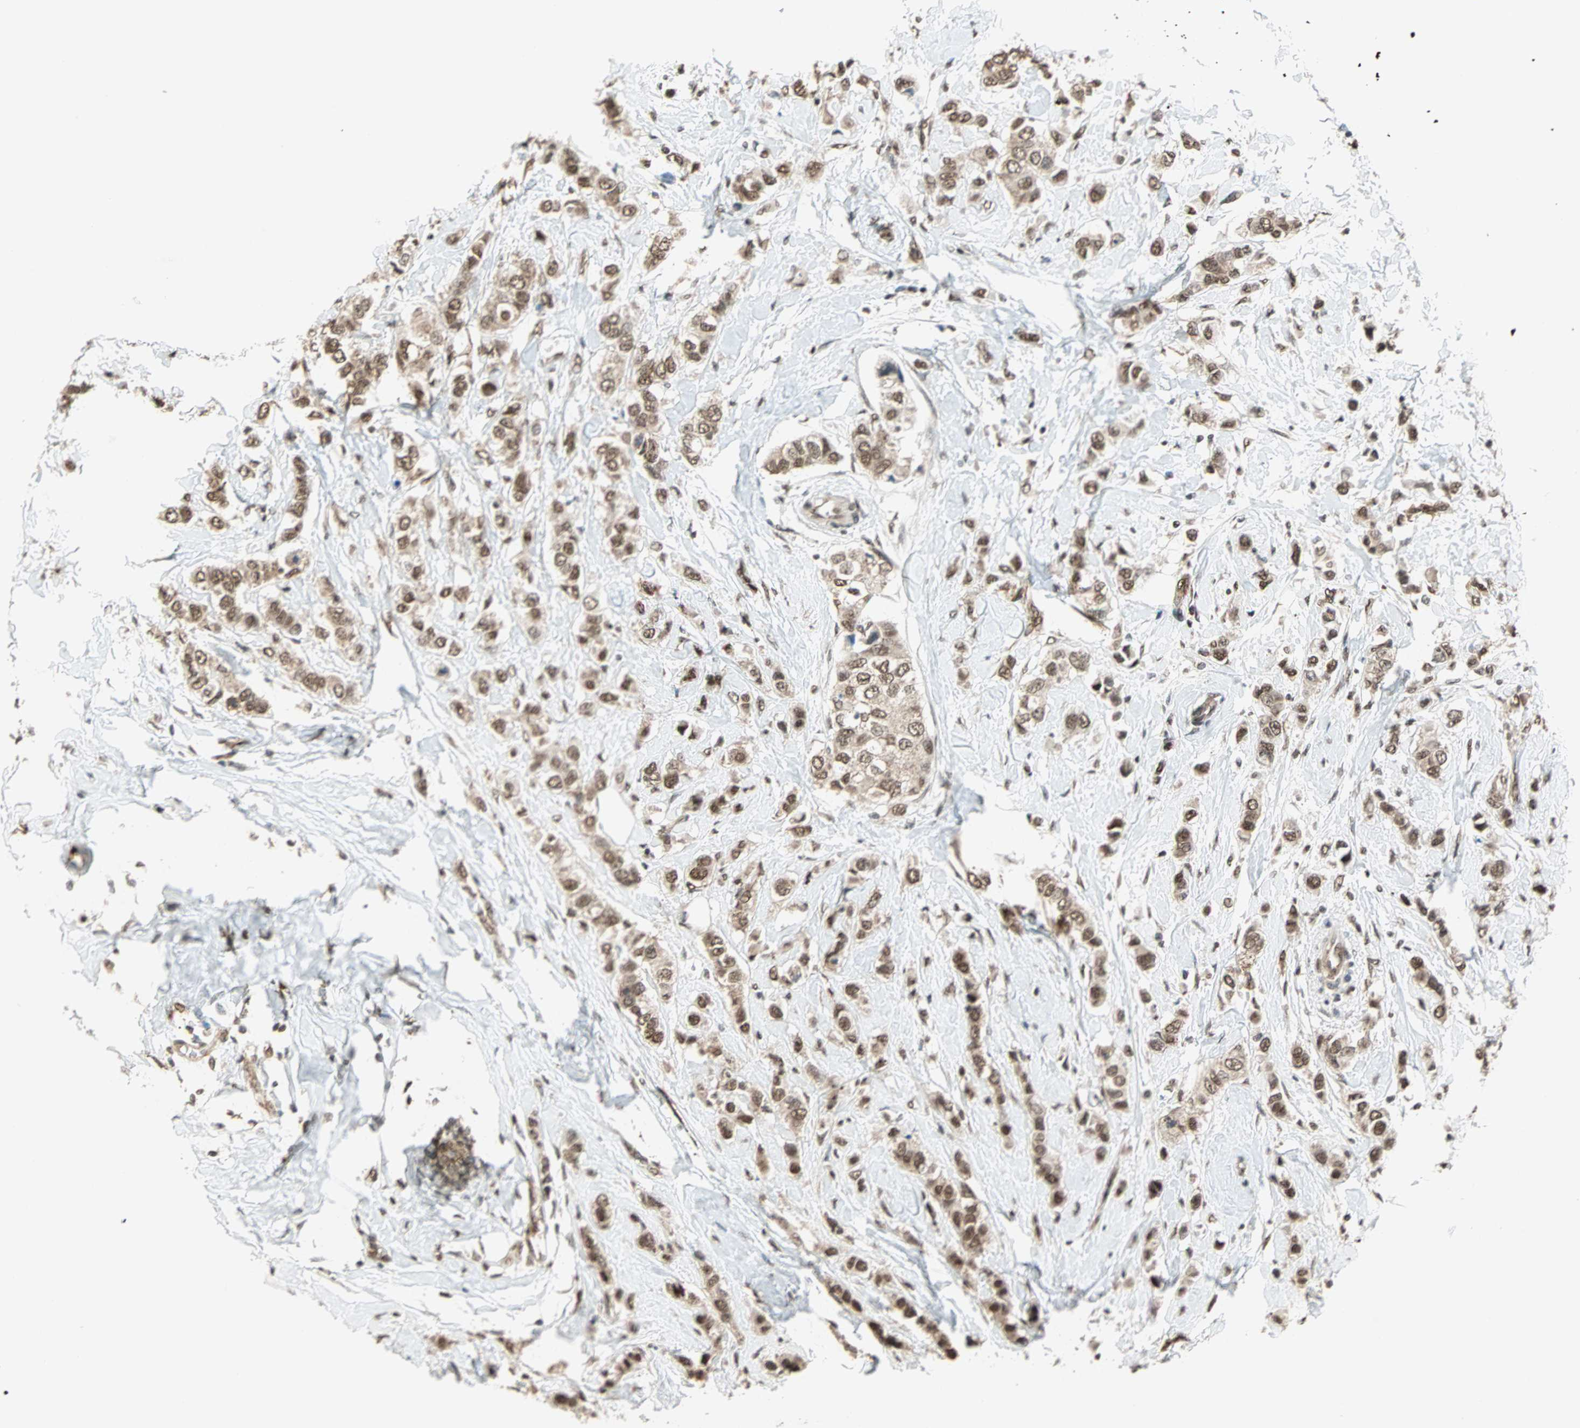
{"staining": {"intensity": "moderate", "quantity": ">75%", "location": "nuclear"}, "tissue": "breast cancer", "cell_type": "Tumor cells", "image_type": "cancer", "snomed": [{"axis": "morphology", "description": "Duct carcinoma"}, {"axis": "topography", "description": "Breast"}], "caption": "A brown stain shows moderate nuclear expression of a protein in breast cancer tumor cells. The staining was performed using DAB, with brown indicating positive protein expression. Nuclei are stained blue with hematoxylin.", "gene": "DAZAP1", "patient": {"sex": "female", "age": 50}}